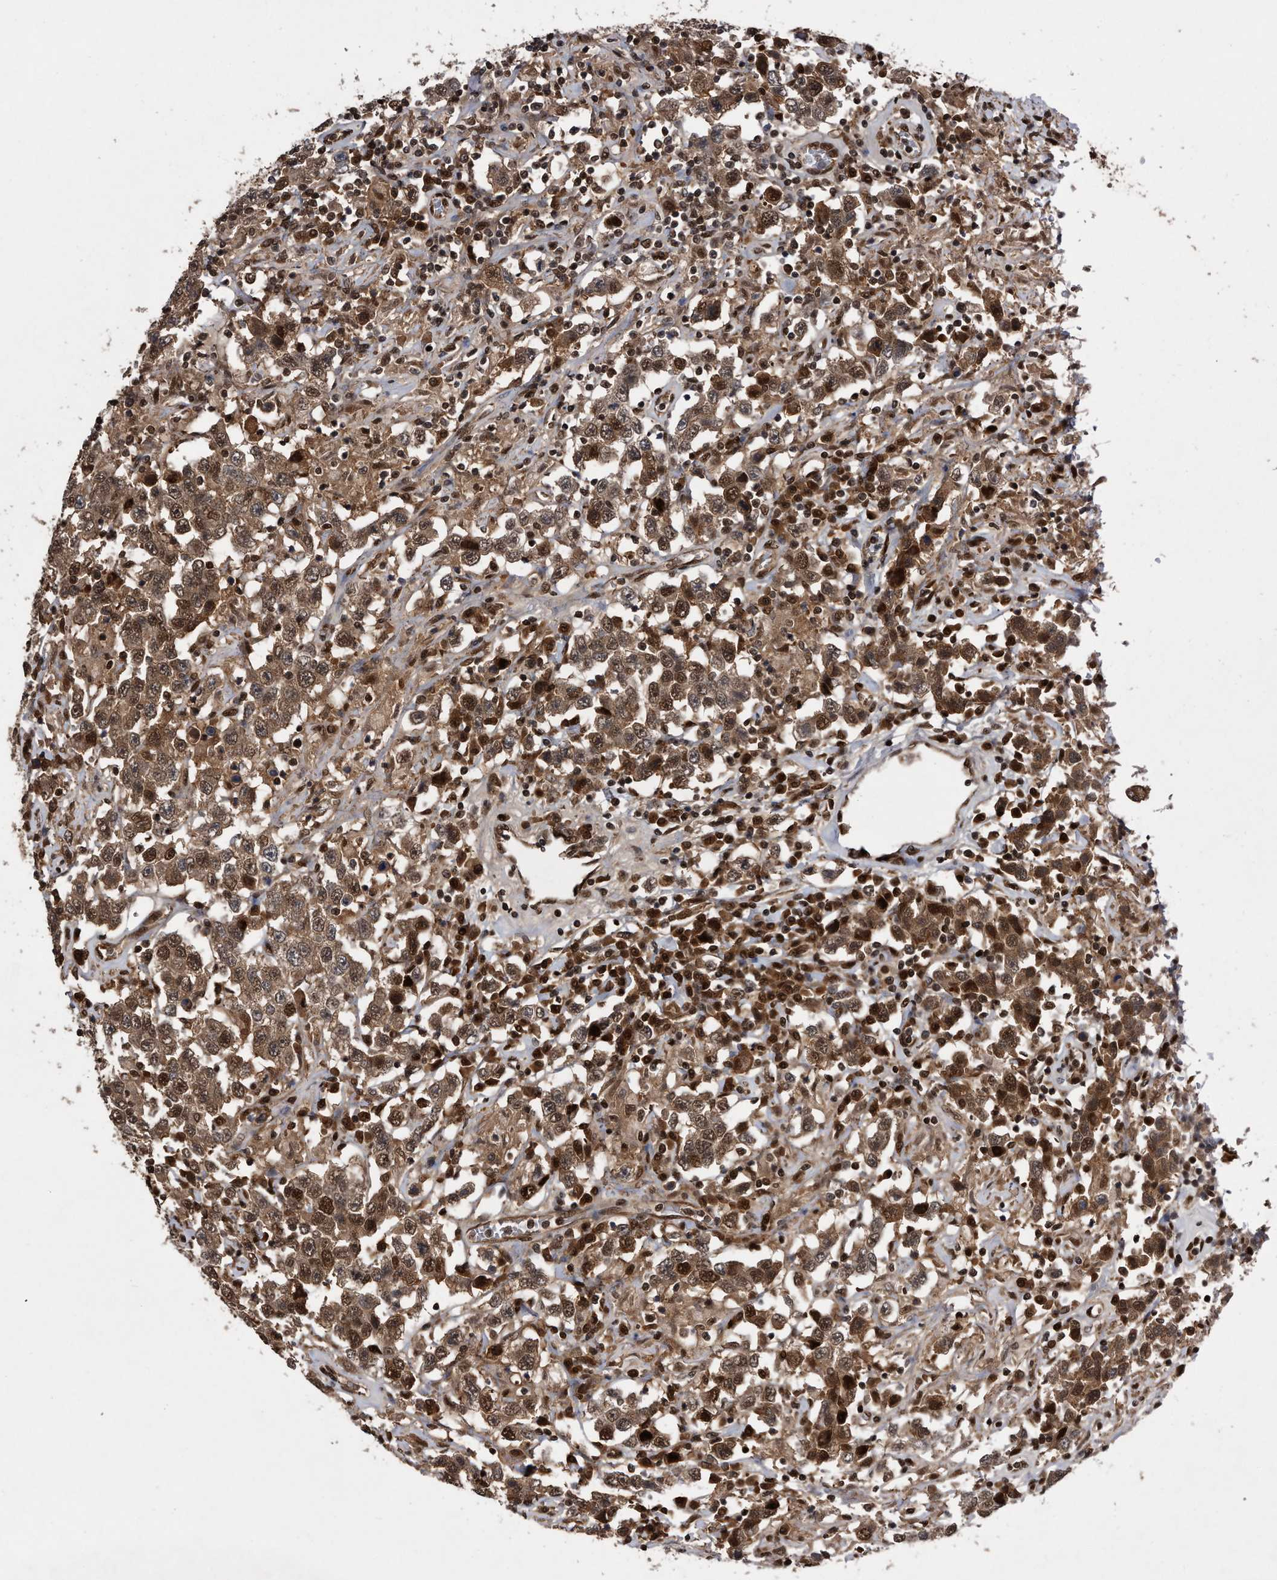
{"staining": {"intensity": "moderate", "quantity": ">75%", "location": "cytoplasmic/membranous,nuclear"}, "tissue": "testis cancer", "cell_type": "Tumor cells", "image_type": "cancer", "snomed": [{"axis": "morphology", "description": "Seminoma, NOS"}, {"axis": "topography", "description": "Testis"}], "caption": "Testis seminoma stained for a protein displays moderate cytoplasmic/membranous and nuclear positivity in tumor cells.", "gene": "RAD23B", "patient": {"sex": "male", "age": 41}}